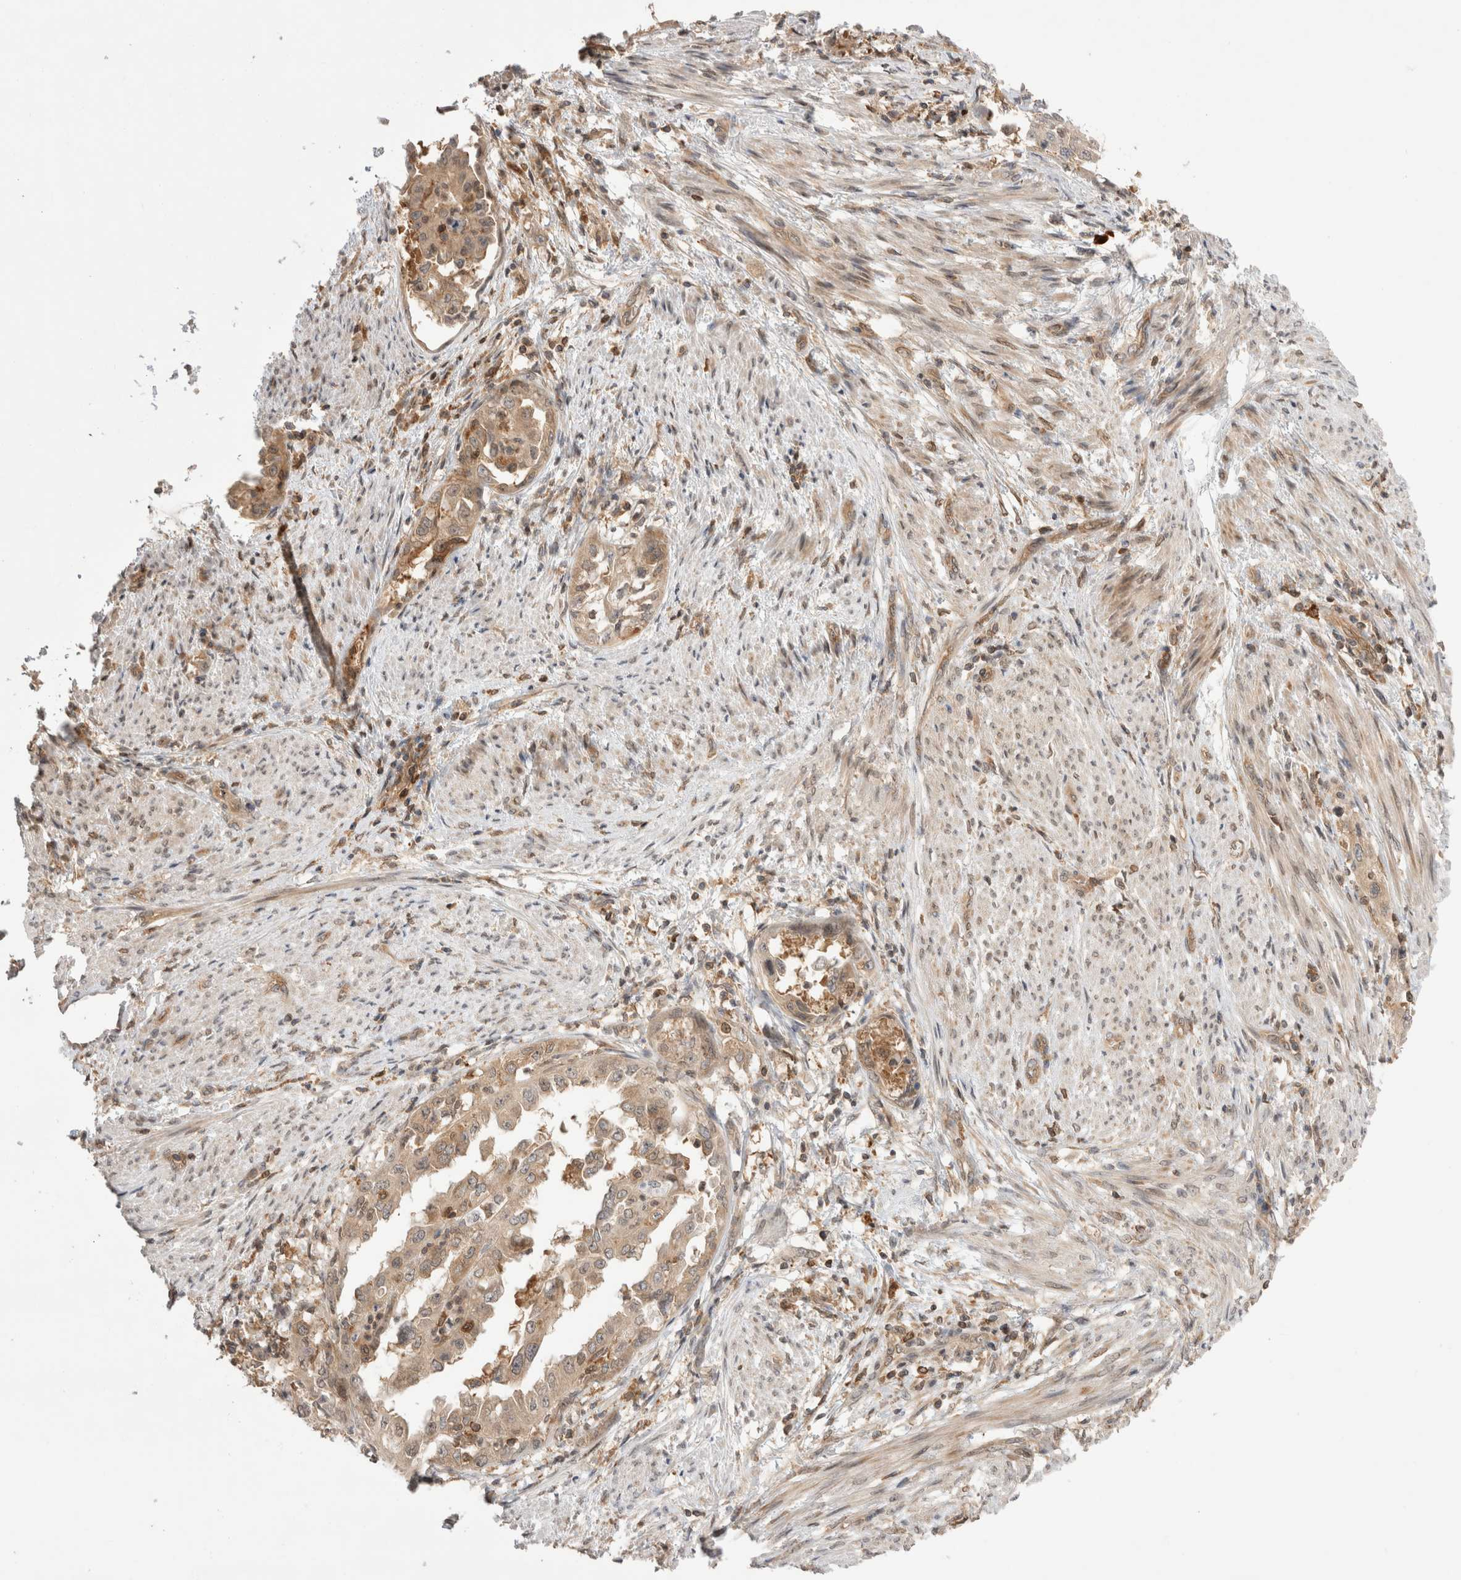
{"staining": {"intensity": "weak", "quantity": ">75%", "location": "cytoplasmic/membranous"}, "tissue": "endometrial cancer", "cell_type": "Tumor cells", "image_type": "cancer", "snomed": [{"axis": "morphology", "description": "Adenocarcinoma, NOS"}, {"axis": "topography", "description": "Endometrium"}], "caption": "Protein staining of endometrial cancer tissue shows weak cytoplasmic/membranous expression in about >75% of tumor cells.", "gene": "NFKB1", "patient": {"sex": "female", "age": 85}}